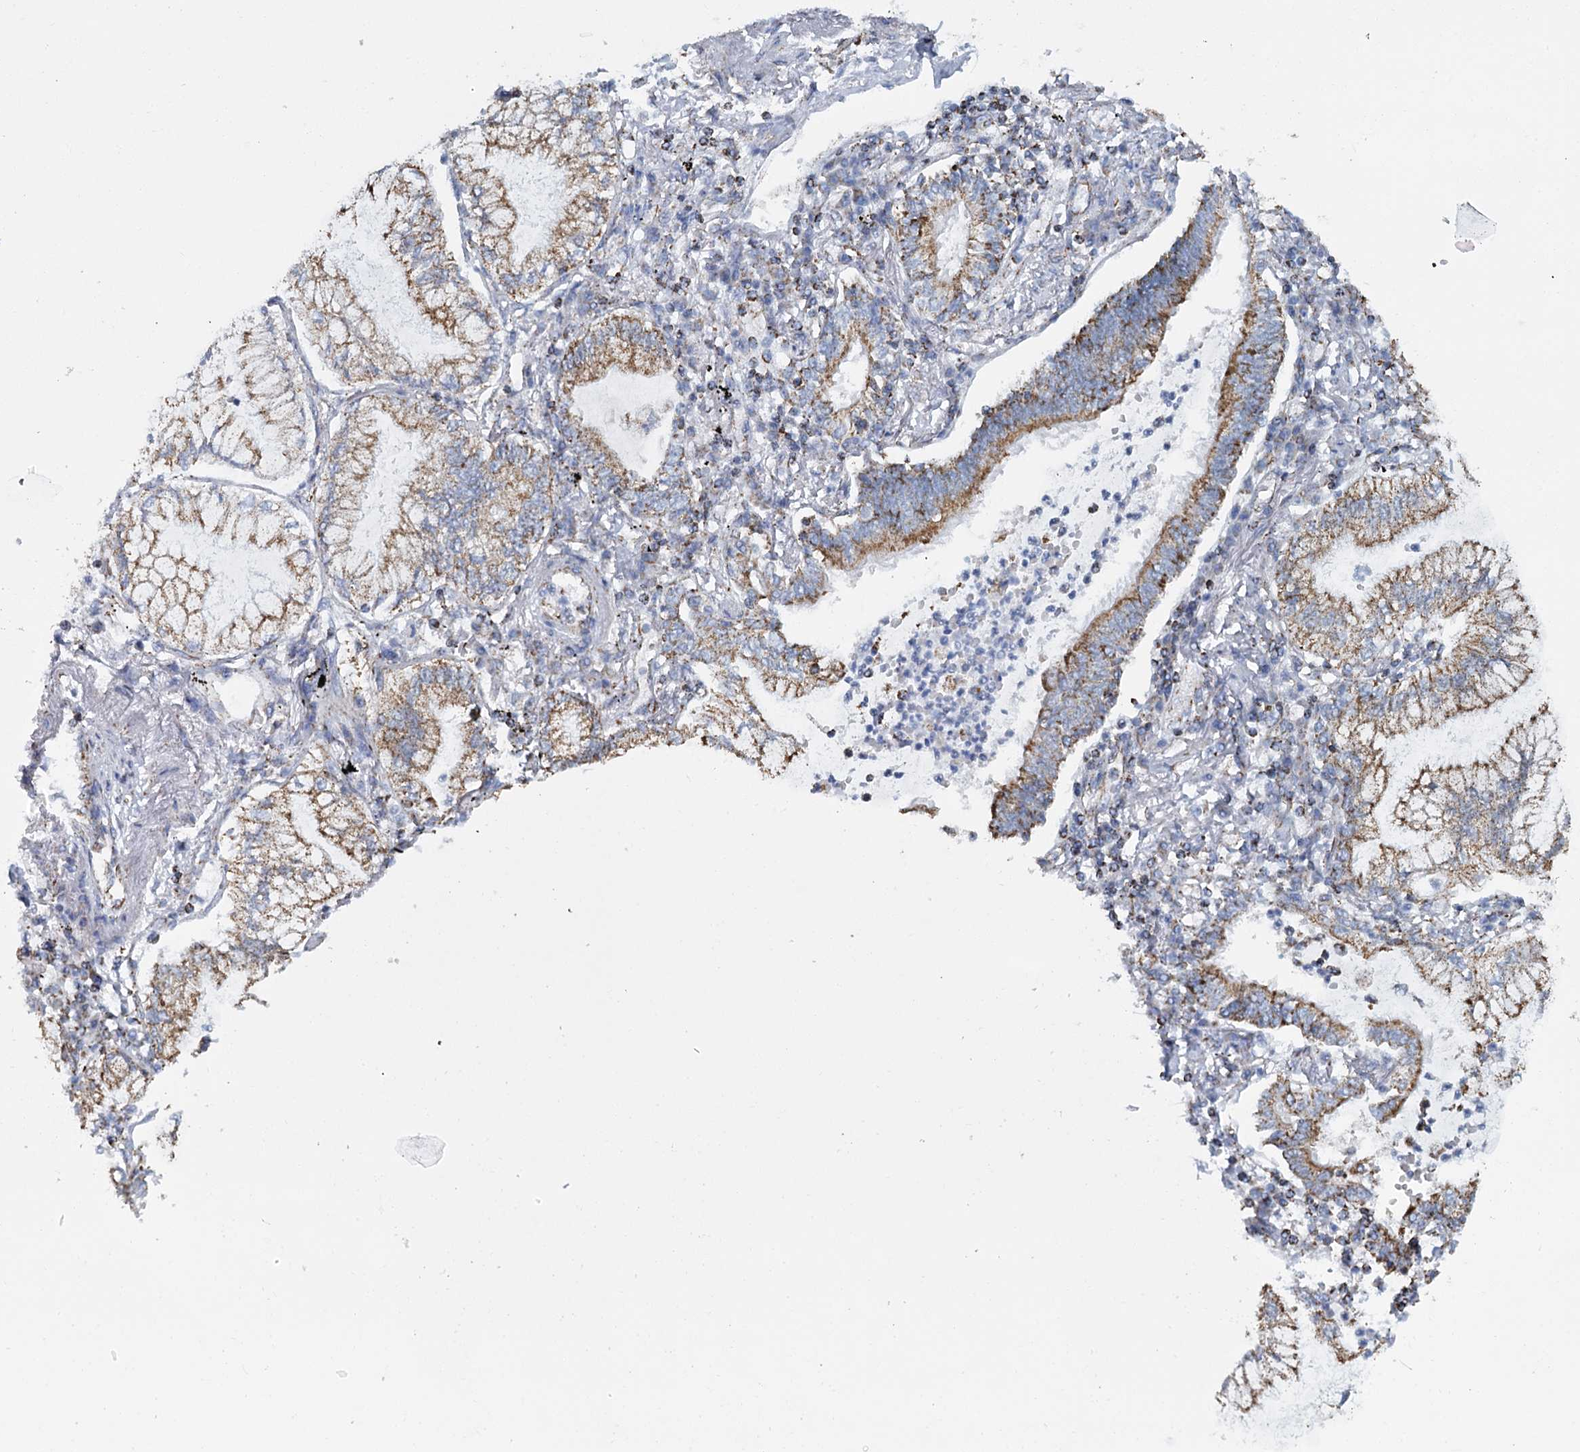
{"staining": {"intensity": "moderate", "quantity": "25%-75%", "location": "cytoplasmic/membranous"}, "tissue": "lung cancer", "cell_type": "Tumor cells", "image_type": "cancer", "snomed": [{"axis": "morphology", "description": "Adenocarcinoma, NOS"}, {"axis": "topography", "description": "Lung"}], "caption": "High-power microscopy captured an immunohistochemistry micrograph of lung cancer (adenocarcinoma), revealing moderate cytoplasmic/membranous positivity in about 25%-75% of tumor cells. The staining is performed using DAB brown chromogen to label protein expression. The nuclei are counter-stained blue using hematoxylin.", "gene": "MRPL44", "patient": {"sex": "female", "age": 70}}